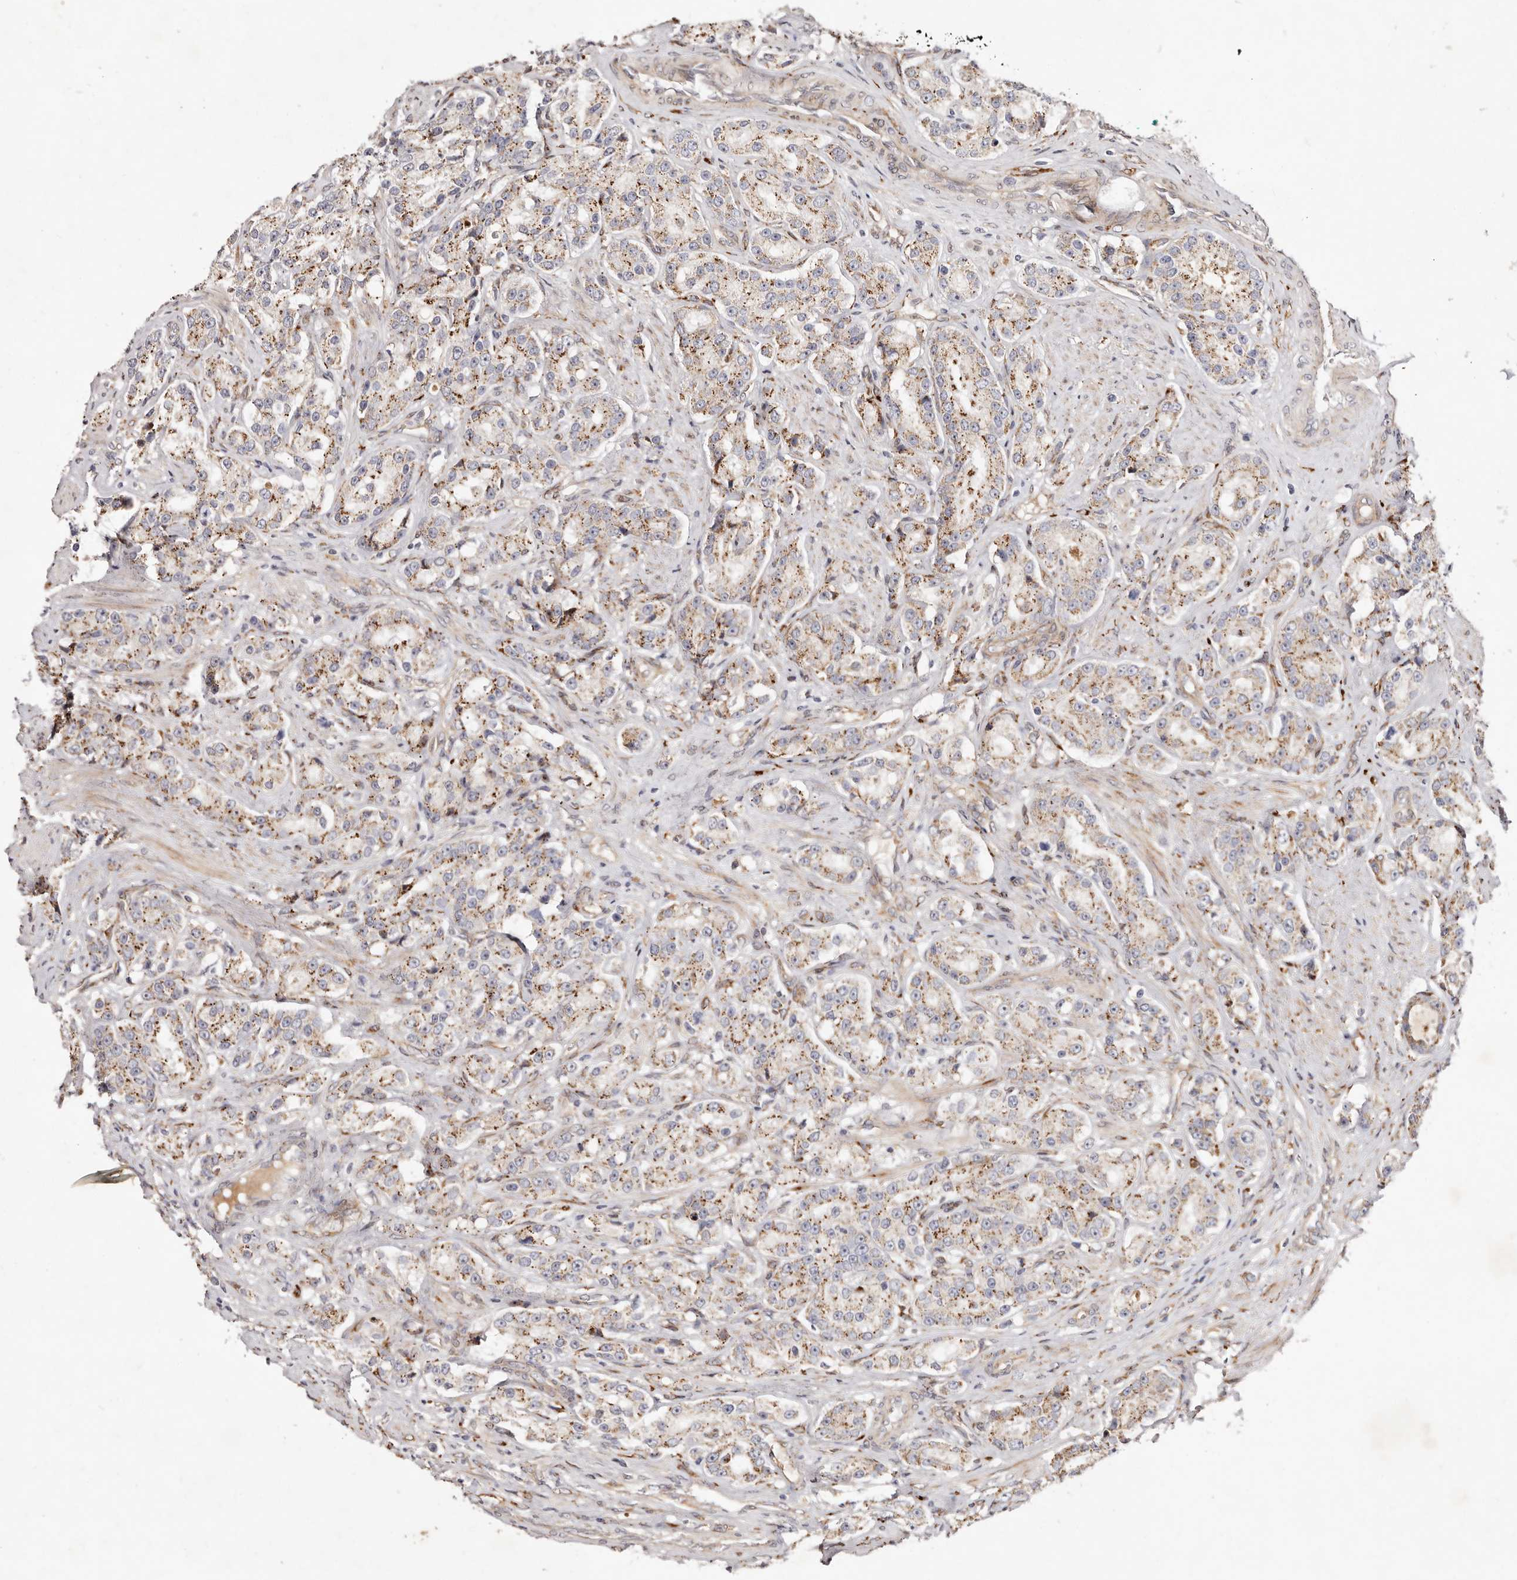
{"staining": {"intensity": "moderate", "quantity": ">75%", "location": "cytoplasmic/membranous"}, "tissue": "prostate cancer", "cell_type": "Tumor cells", "image_type": "cancer", "snomed": [{"axis": "morphology", "description": "Adenocarcinoma, High grade"}, {"axis": "topography", "description": "Prostate"}], "caption": "Prostate high-grade adenocarcinoma was stained to show a protein in brown. There is medium levels of moderate cytoplasmic/membranous positivity in approximately >75% of tumor cells.", "gene": "SERPINH1", "patient": {"sex": "male", "age": 60}}